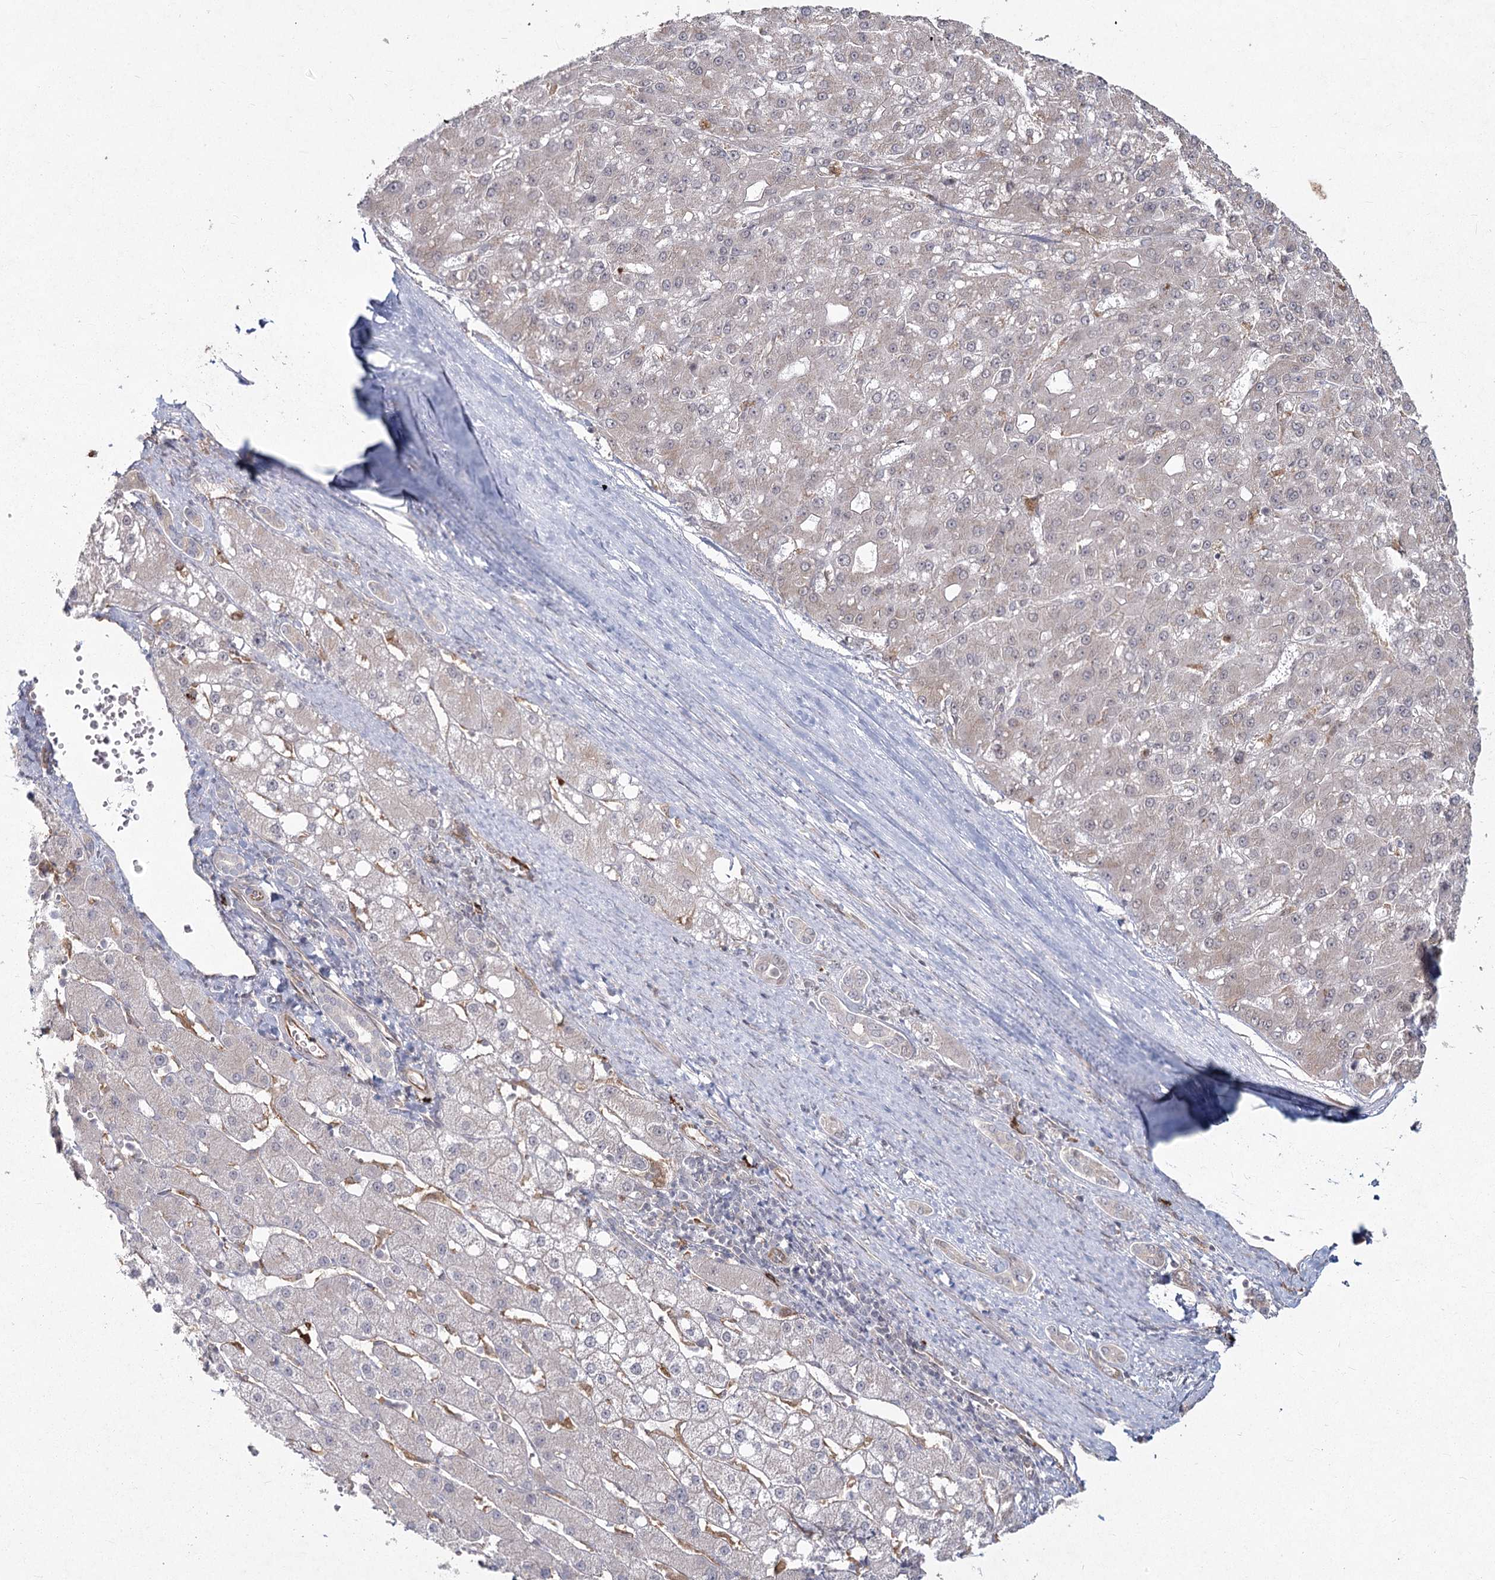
{"staining": {"intensity": "negative", "quantity": "none", "location": "none"}, "tissue": "liver cancer", "cell_type": "Tumor cells", "image_type": "cancer", "snomed": [{"axis": "morphology", "description": "Carcinoma, Hepatocellular, NOS"}, {"axis": "topography", "description": "Liver"}], "caption": "Immunohistochemistry (IHC) micrograph of human liver hepatocellular carcinoma stained for a protein (brown), which shows no staining in tumor cells. (Brightfield microscopy of DAB IHC at high magnification).", "gene": "AP2M1", "patient": {"sex": "male", "age": 67}}